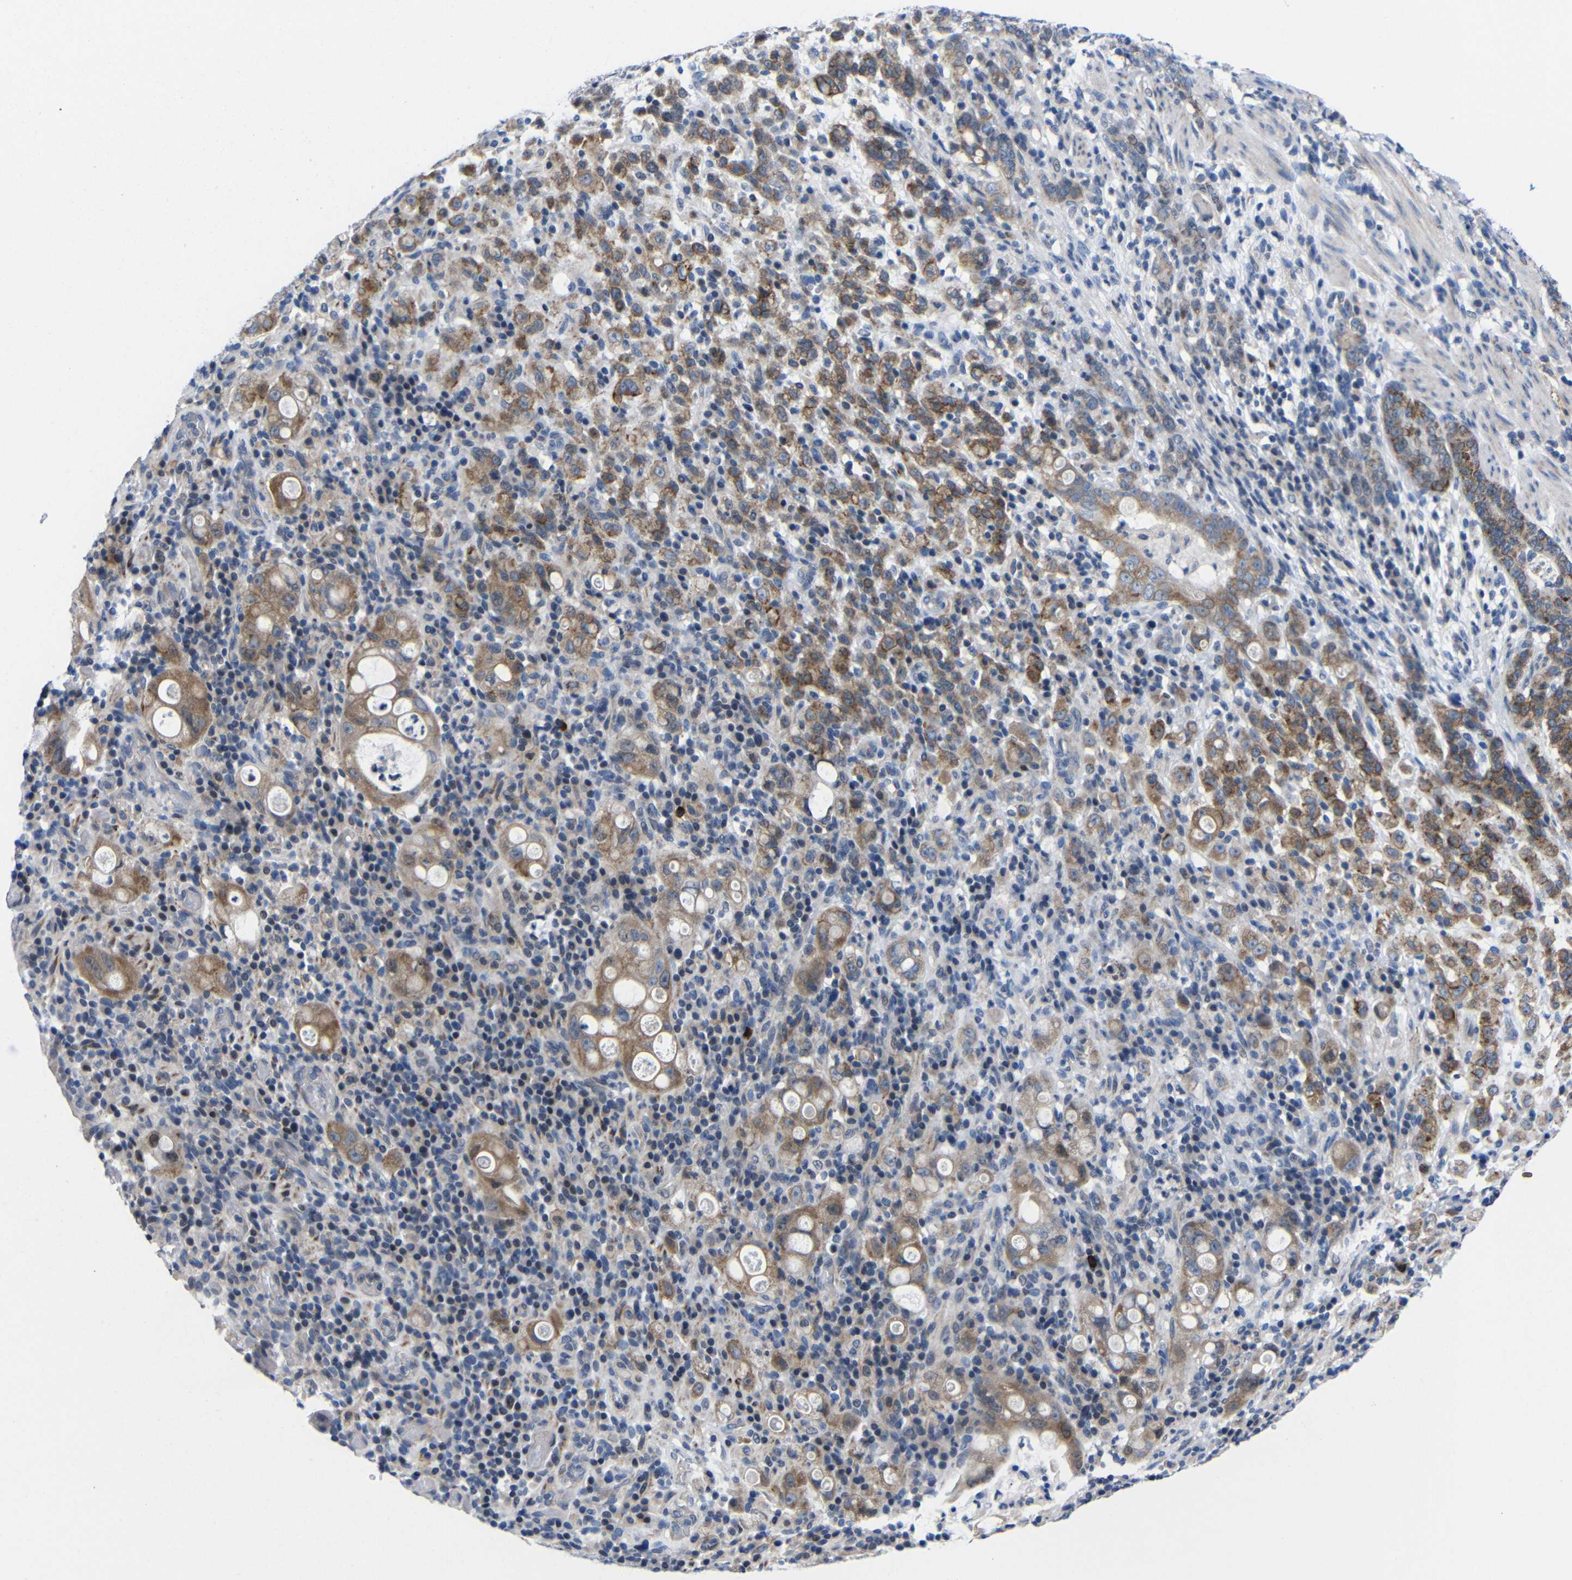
{"staining": {"intensity": "moderate", "quantity": ">75%", "location": "cytoplasmic/membranous"}, "tissue": "stomach cancer", "cell_type": "Tumor cells", "image_type": "cancer", "snomed": [{"axis": "morphology", "description": "Adenocarcinoma, NOS"}, {"axis": "topography", "description": "Stomach, lower"}], "caption": "Stomach cancer stained for a protein displays moderate cytoplasmic/membranous positivity in tumor cells.", "gene": "CMTM1", "patient": {"sex": "male", "age": 88}}